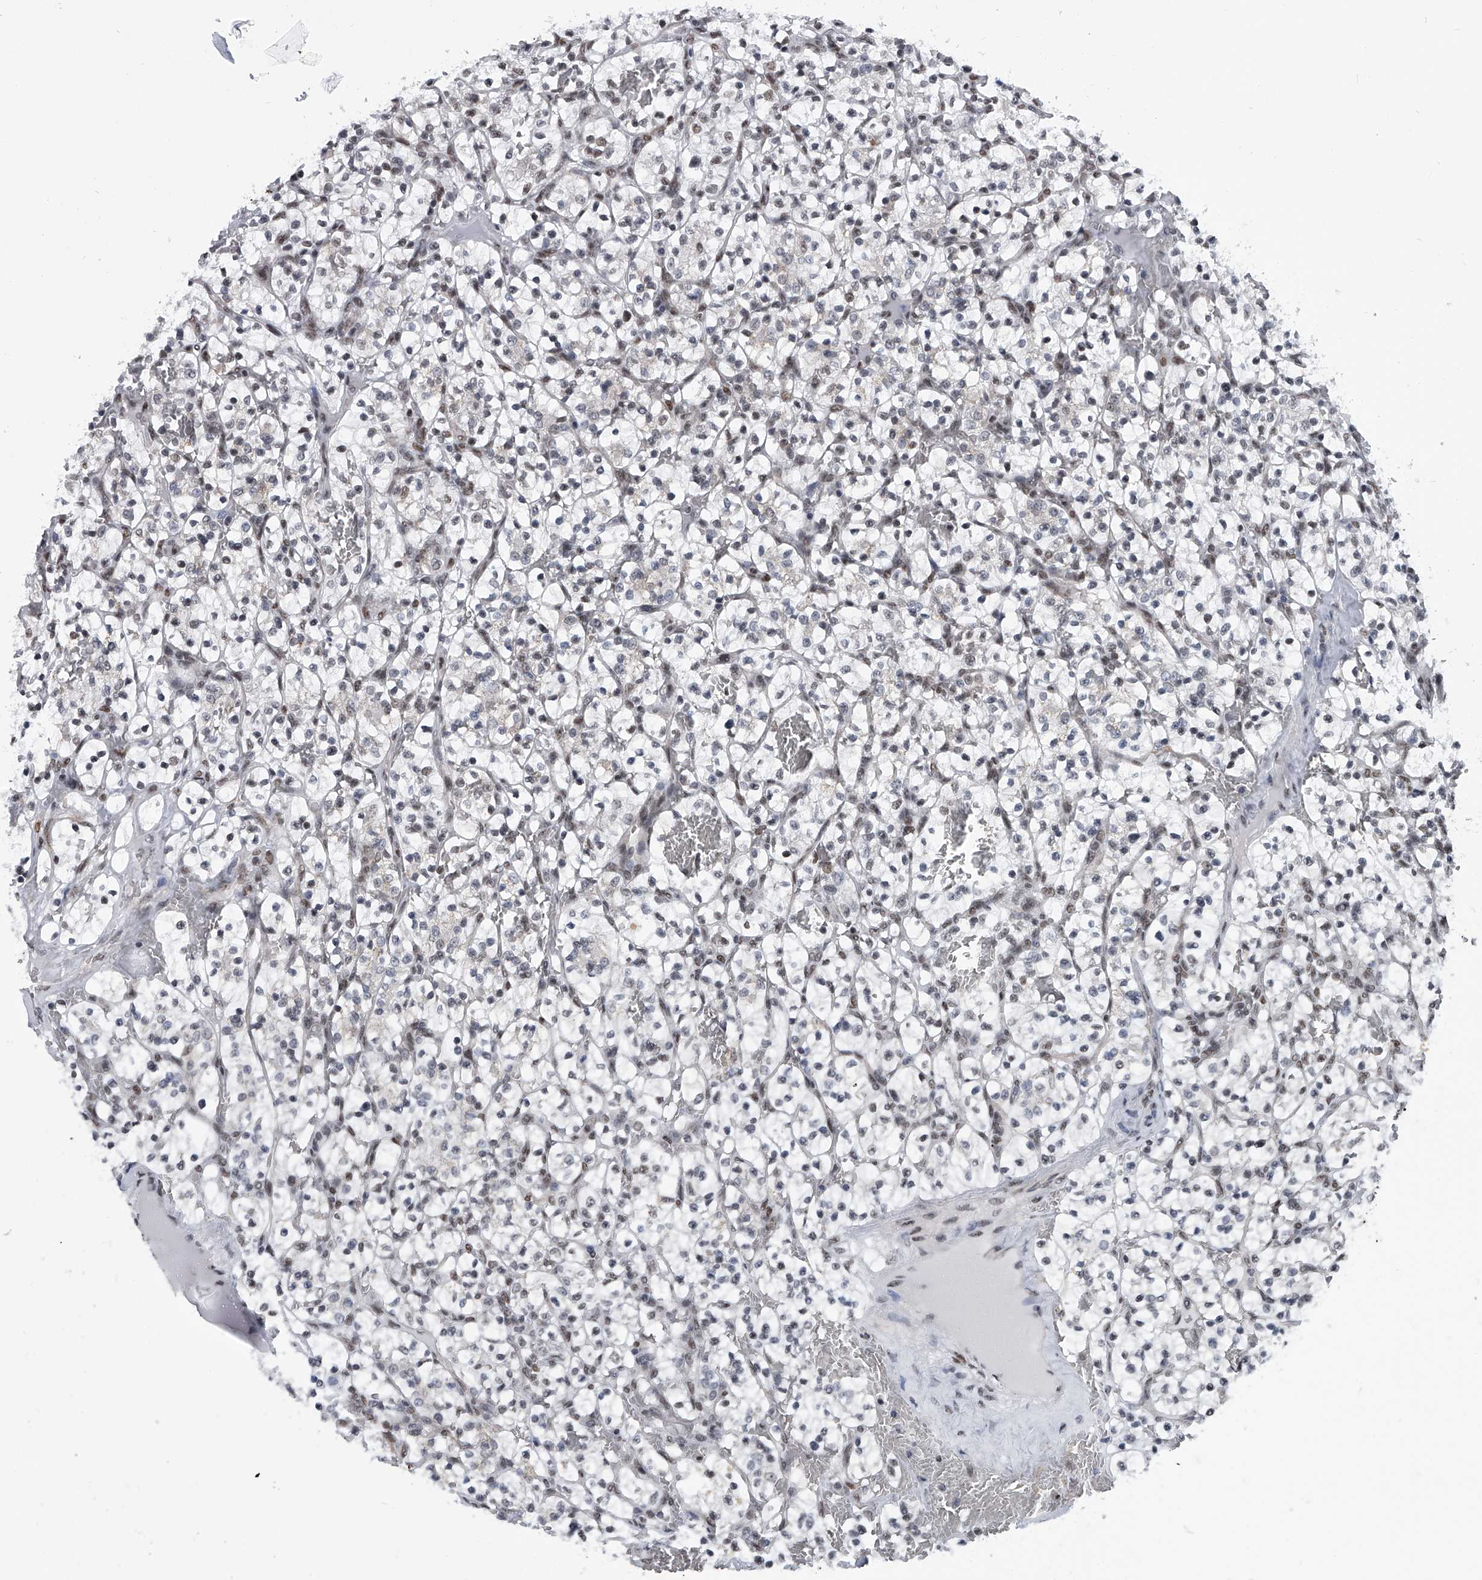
{"staining": {"intensity": "weak", "quantity": "25%-75%", "location": "nuclear"}, "tissue": "renal cancer", "cell_type": "Tumor cells", "image_type": "cancer", "snomed": [{"axis": "morphology", "description": "Adenocarcinoma, NOS"}, {"axis": "topography", "description": "Kidney"}], "caption": "Immunohistochemical staining of renal adenocarcinoma displays low levels of weak nuclear protein staining in about 25%-75% of tumor cells. (Stains: DAB (3,3'-diaminobenzidine) in brown, nuclei in blue, Microscopy: brightfield microscopy at high magnification).", "gene": "SIM2", "patient": {"sex": "female", "age": 57}}